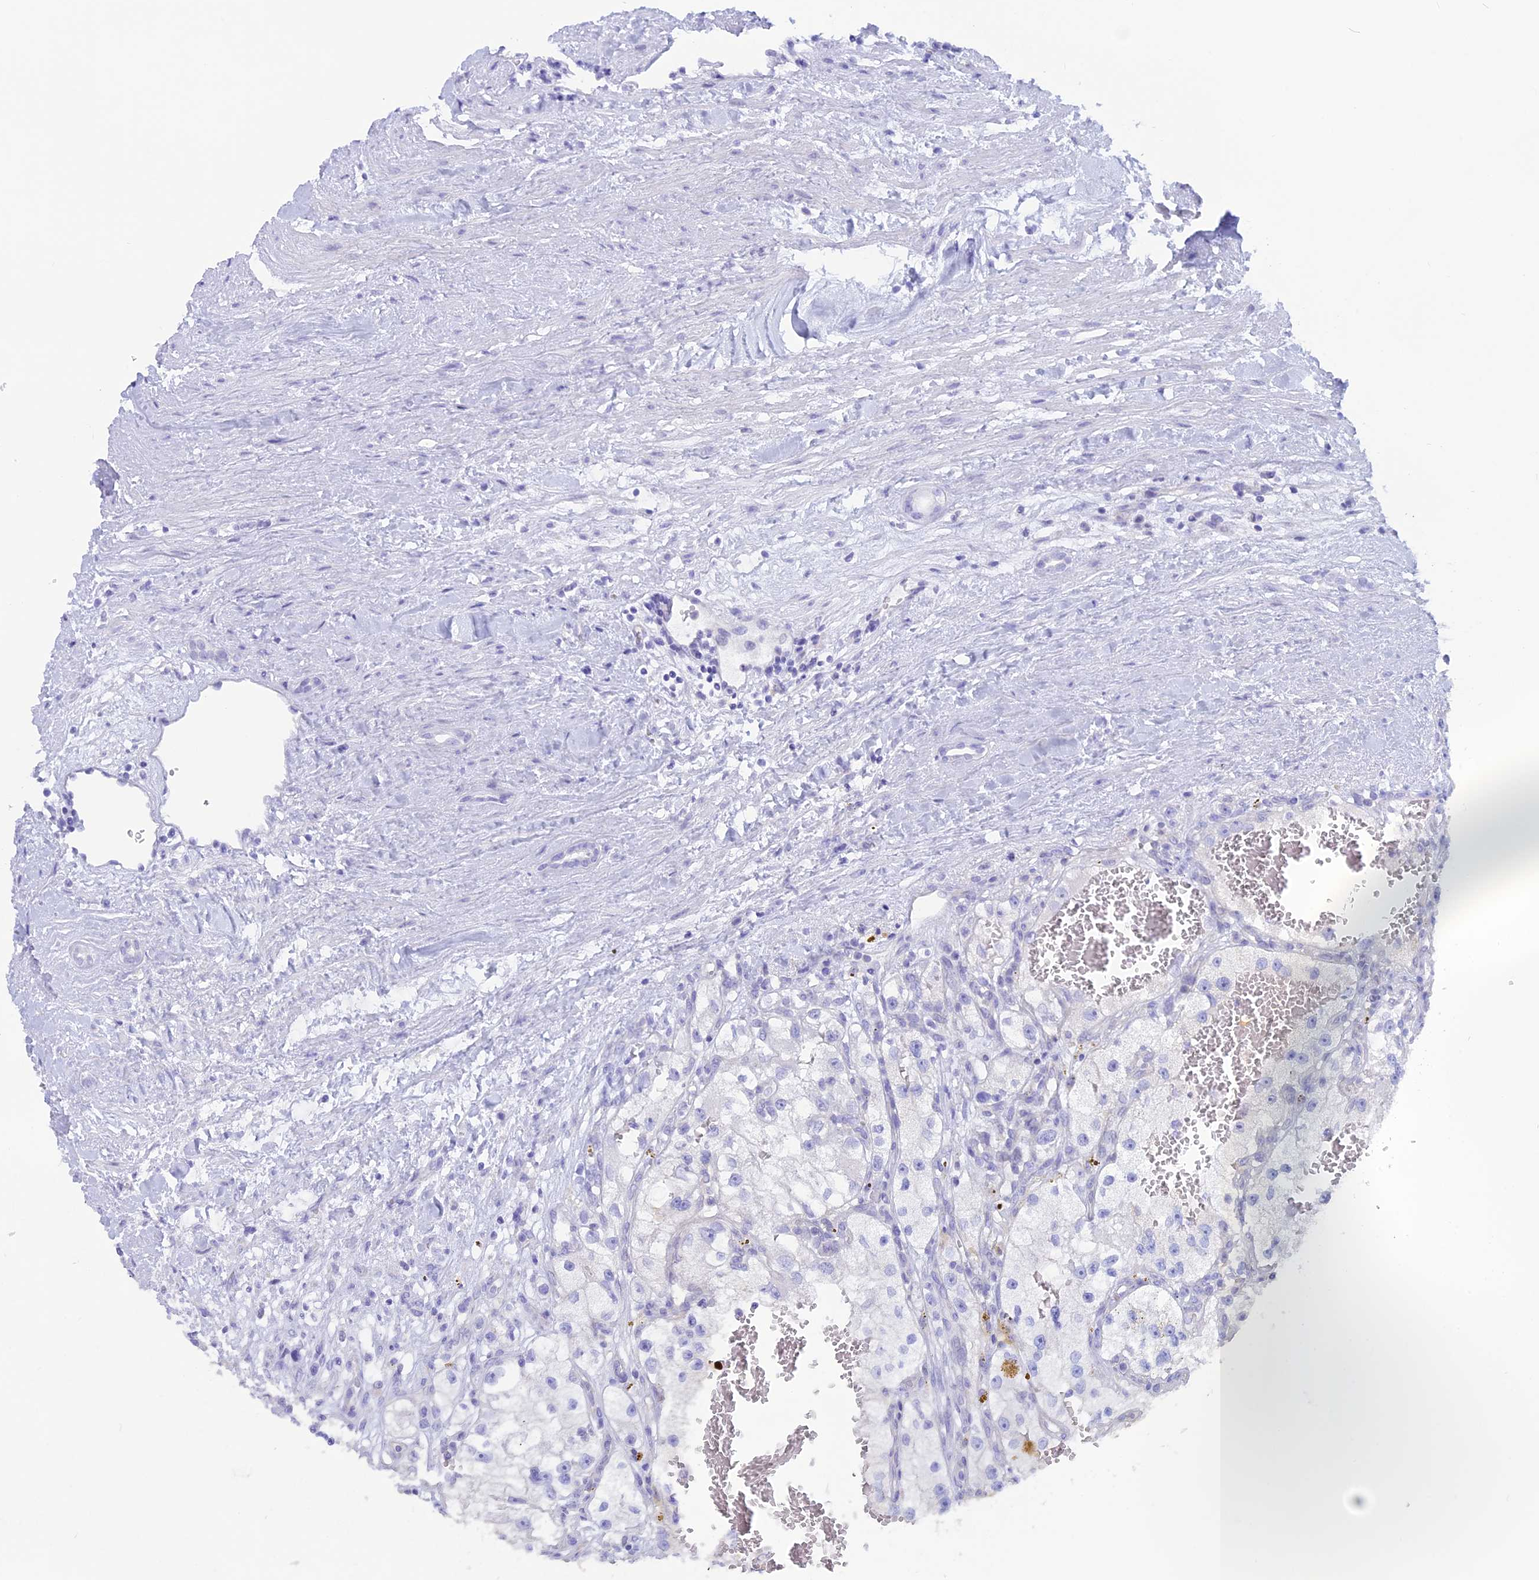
{"staining": {"intensity": "negative", "quantity": "none", "location": "none"}, "tissue": "renal cancer", "cell_type": "Tumor cells", "image_type": "cancer", "snomed": [{"axis": "morphology", "description": "Adenocarcinoma, NOS"}, {"axis": "topography", "description": "Kidney"}], "caption": "Tumor cells are negative for brown protein staining in renal adenocarcinoma. The staining is performed using DAB brown chromogen with nuclei counter-stained in using hematoxylin.", "gene": "RP1", "patient": {"sex": "female", "age": 57}}